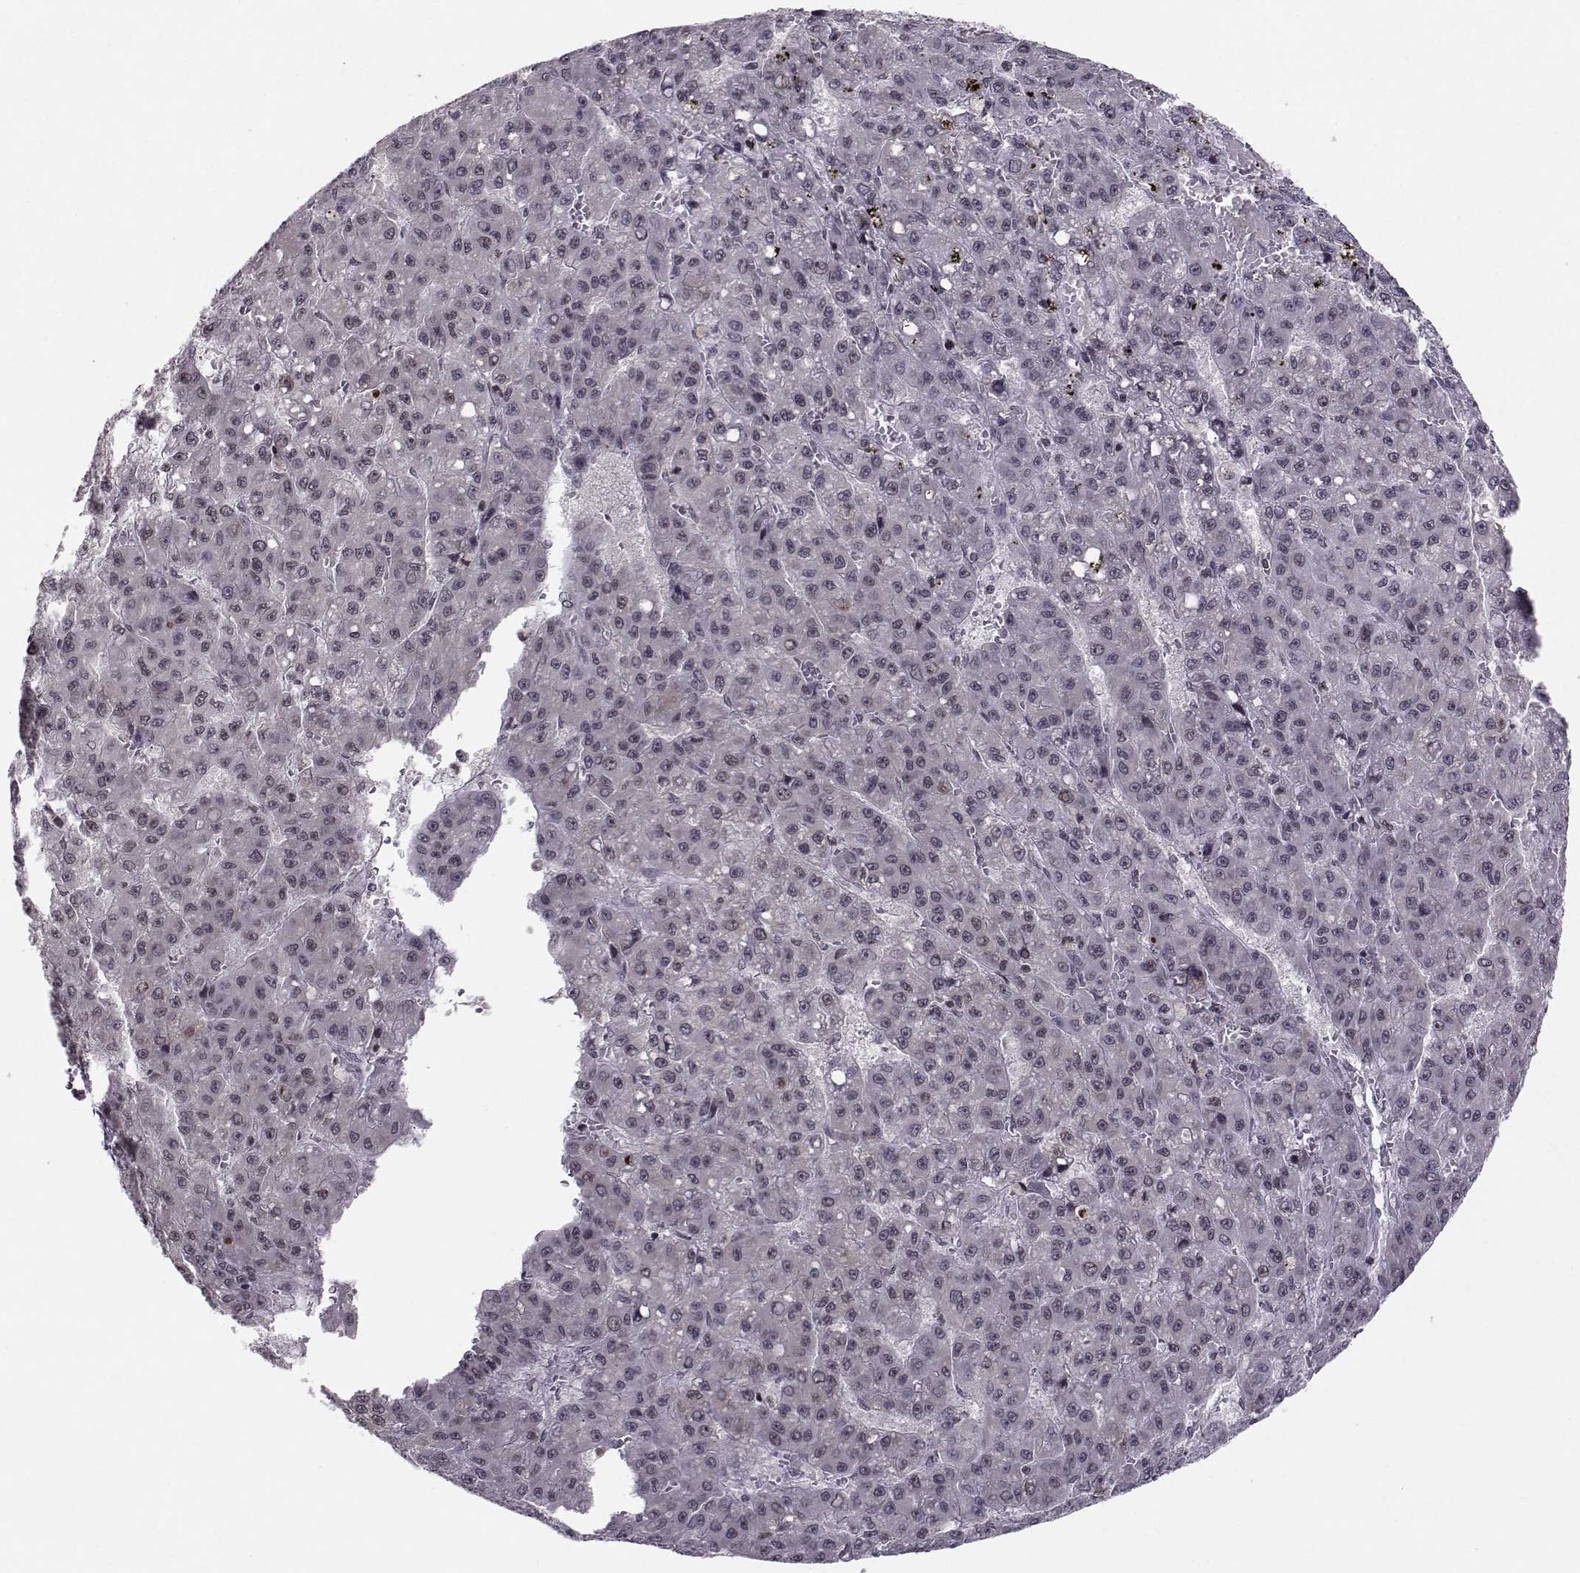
{"staining": {"intensity": "negative", "quantity": "none", "location": "none"}, "tissue": "liver cancer", "cell_type": "Tumor cells", "image_type": "cancer", "snomed": [{"axis": "morphology", "description": "Carcinoma, Hepatocellular, NOS"}, {"axis": "topography", "description": "Liver"}], "caption": "Immunohistochemistry (IHC) histopathology image of human liver cancer (hepatocellular carcinoma) stained for a protein (brown), which reveals no positivity in tumor cells. (Brightfield microscopy of DAB (3,3'-diaminobenzidine) IHC at high magnification).", "gene": "MARCHF4", "patient": {"sex": "male", "age": 70}}